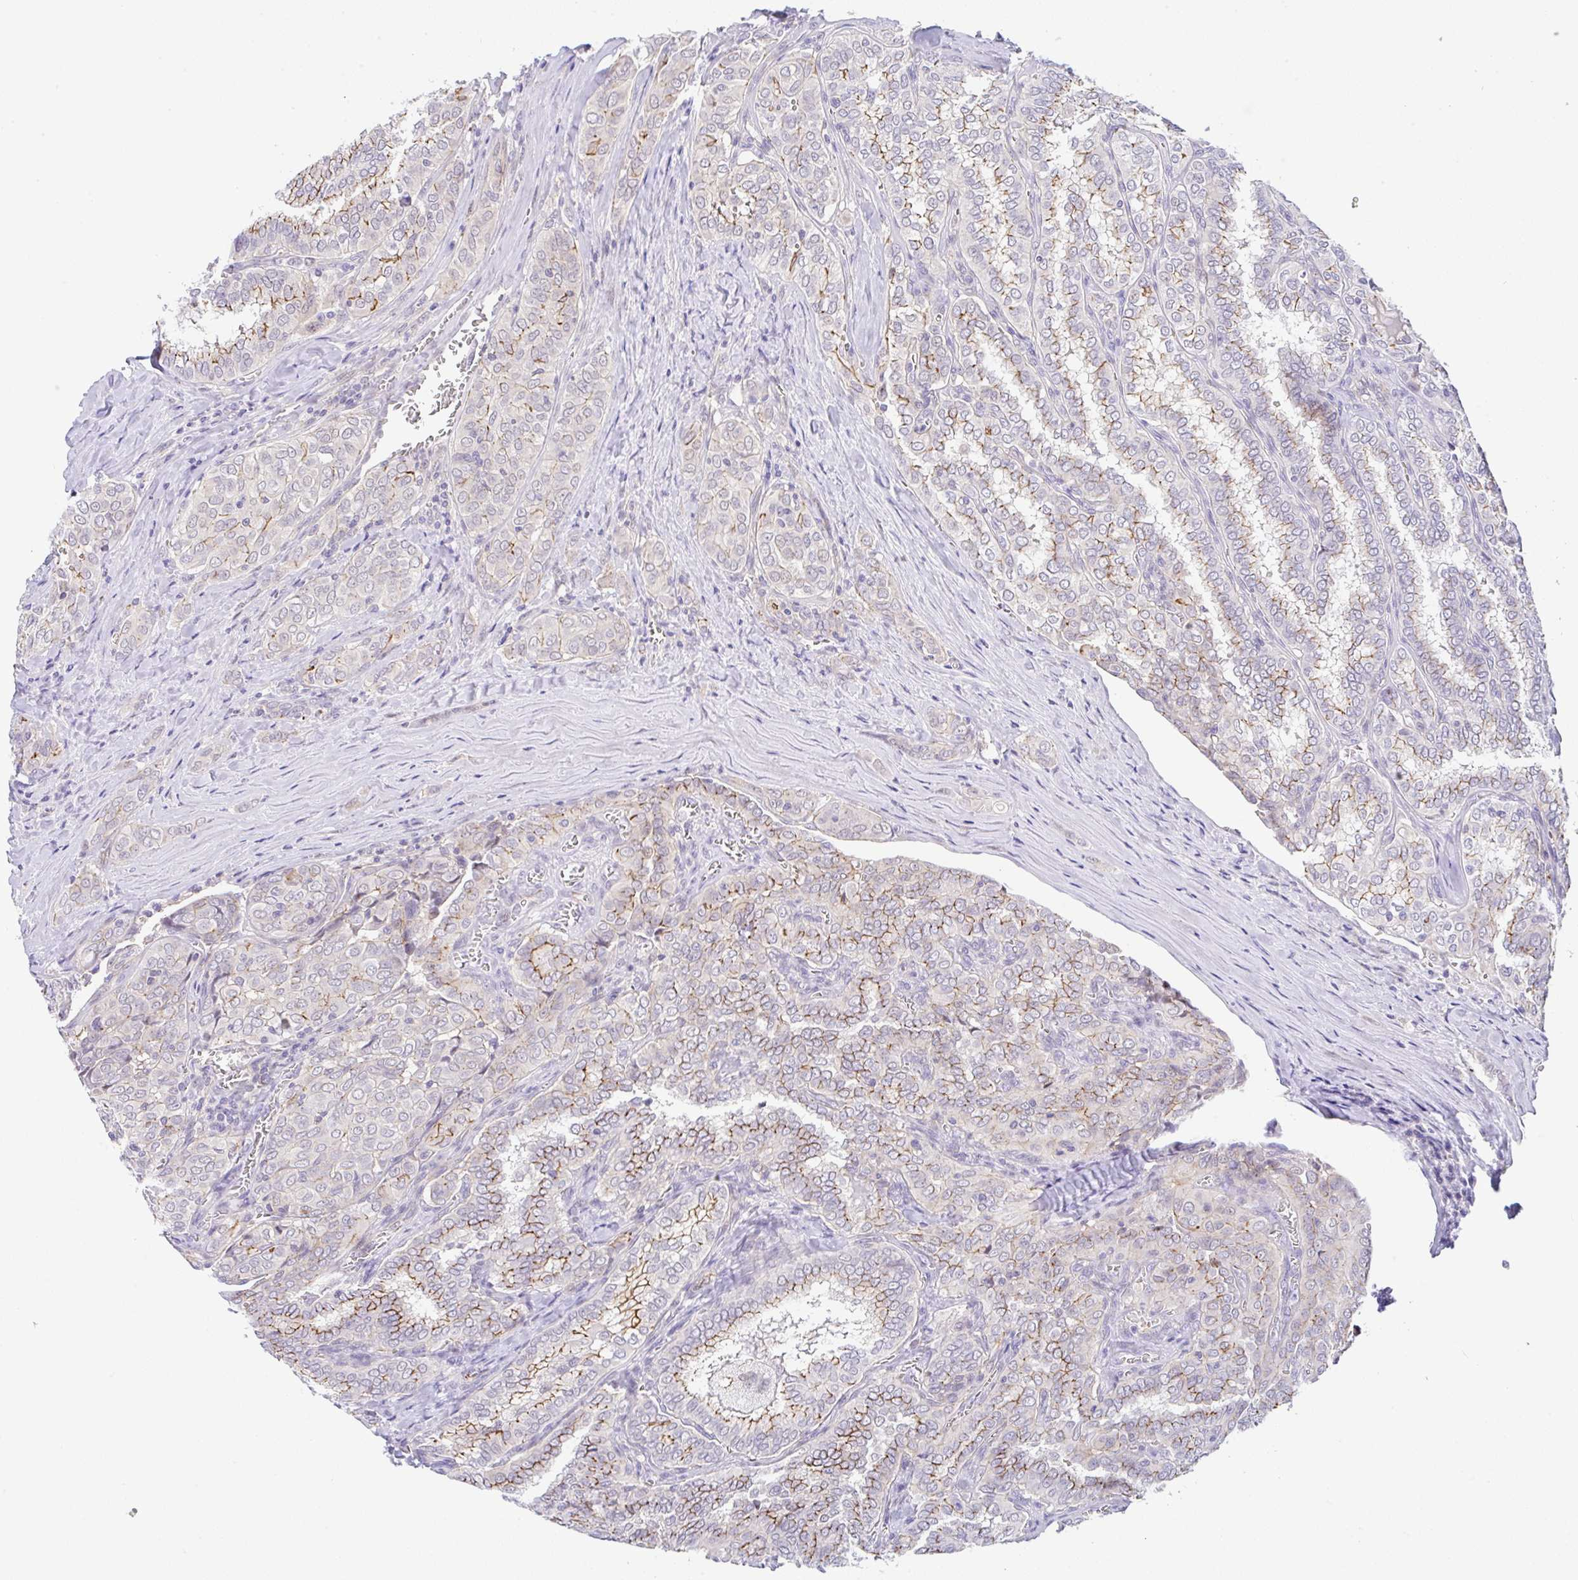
{"staining": {"intensity": "moderate", "quantity": "<25%", "location": "cytoplasmic/membranous"}, "tissue": "thyroid cancer", "cell_type": "Tumor cells", "image_type": "cancer", "snomed": [{"axis": "morphology", "description": "Papillary adenocarcinoma, NOS"}, {"axis": "topography", "description": "Thyroid gland"}], "caption": "Papillary adenocarcinoma (thyroid) stained with IHC reveals moderate cytoplasmic/membranous staining in approximately <25% of tumor cells. The protein of interest is shown in brown color, while the nuclei are stained blue.", "gene": "CGNL1", "patient": {"sex": "female", "age": 30}}